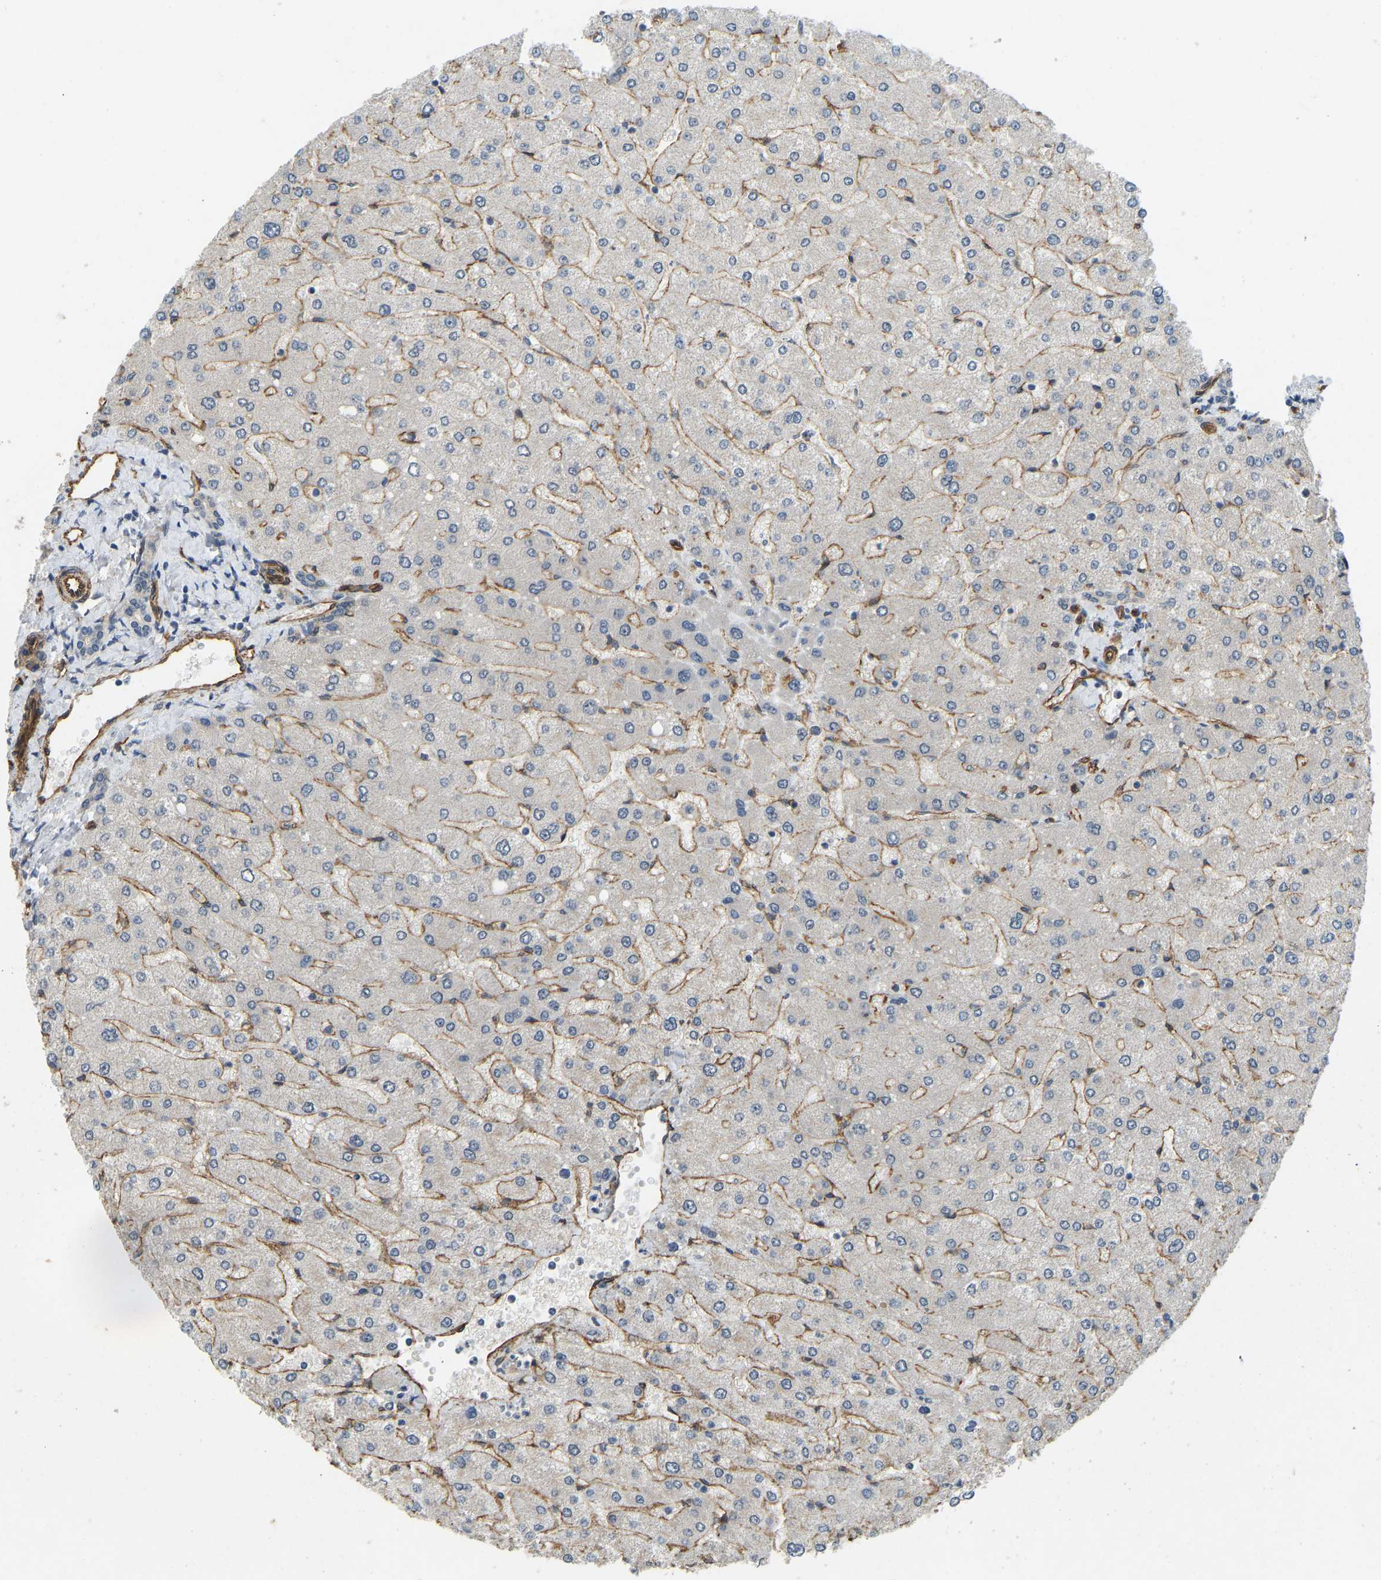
{"staining": {"intensity": "negative", "quantity": "none", "location": "none"}, "tissue": "liver", "cell_type": "Cholangiocytes", "image_type": "normal", "snomed": [{"axis": "morphology", "description": "Normal tissue, NOS"}, {"axis": "topography", "description": "Liver"}], "caption": "This is an IHC image of normal liver. There is no positivity in cholangiocytes.", "gene": "NMB", "patient": {"sex": "male", "age": 55}}